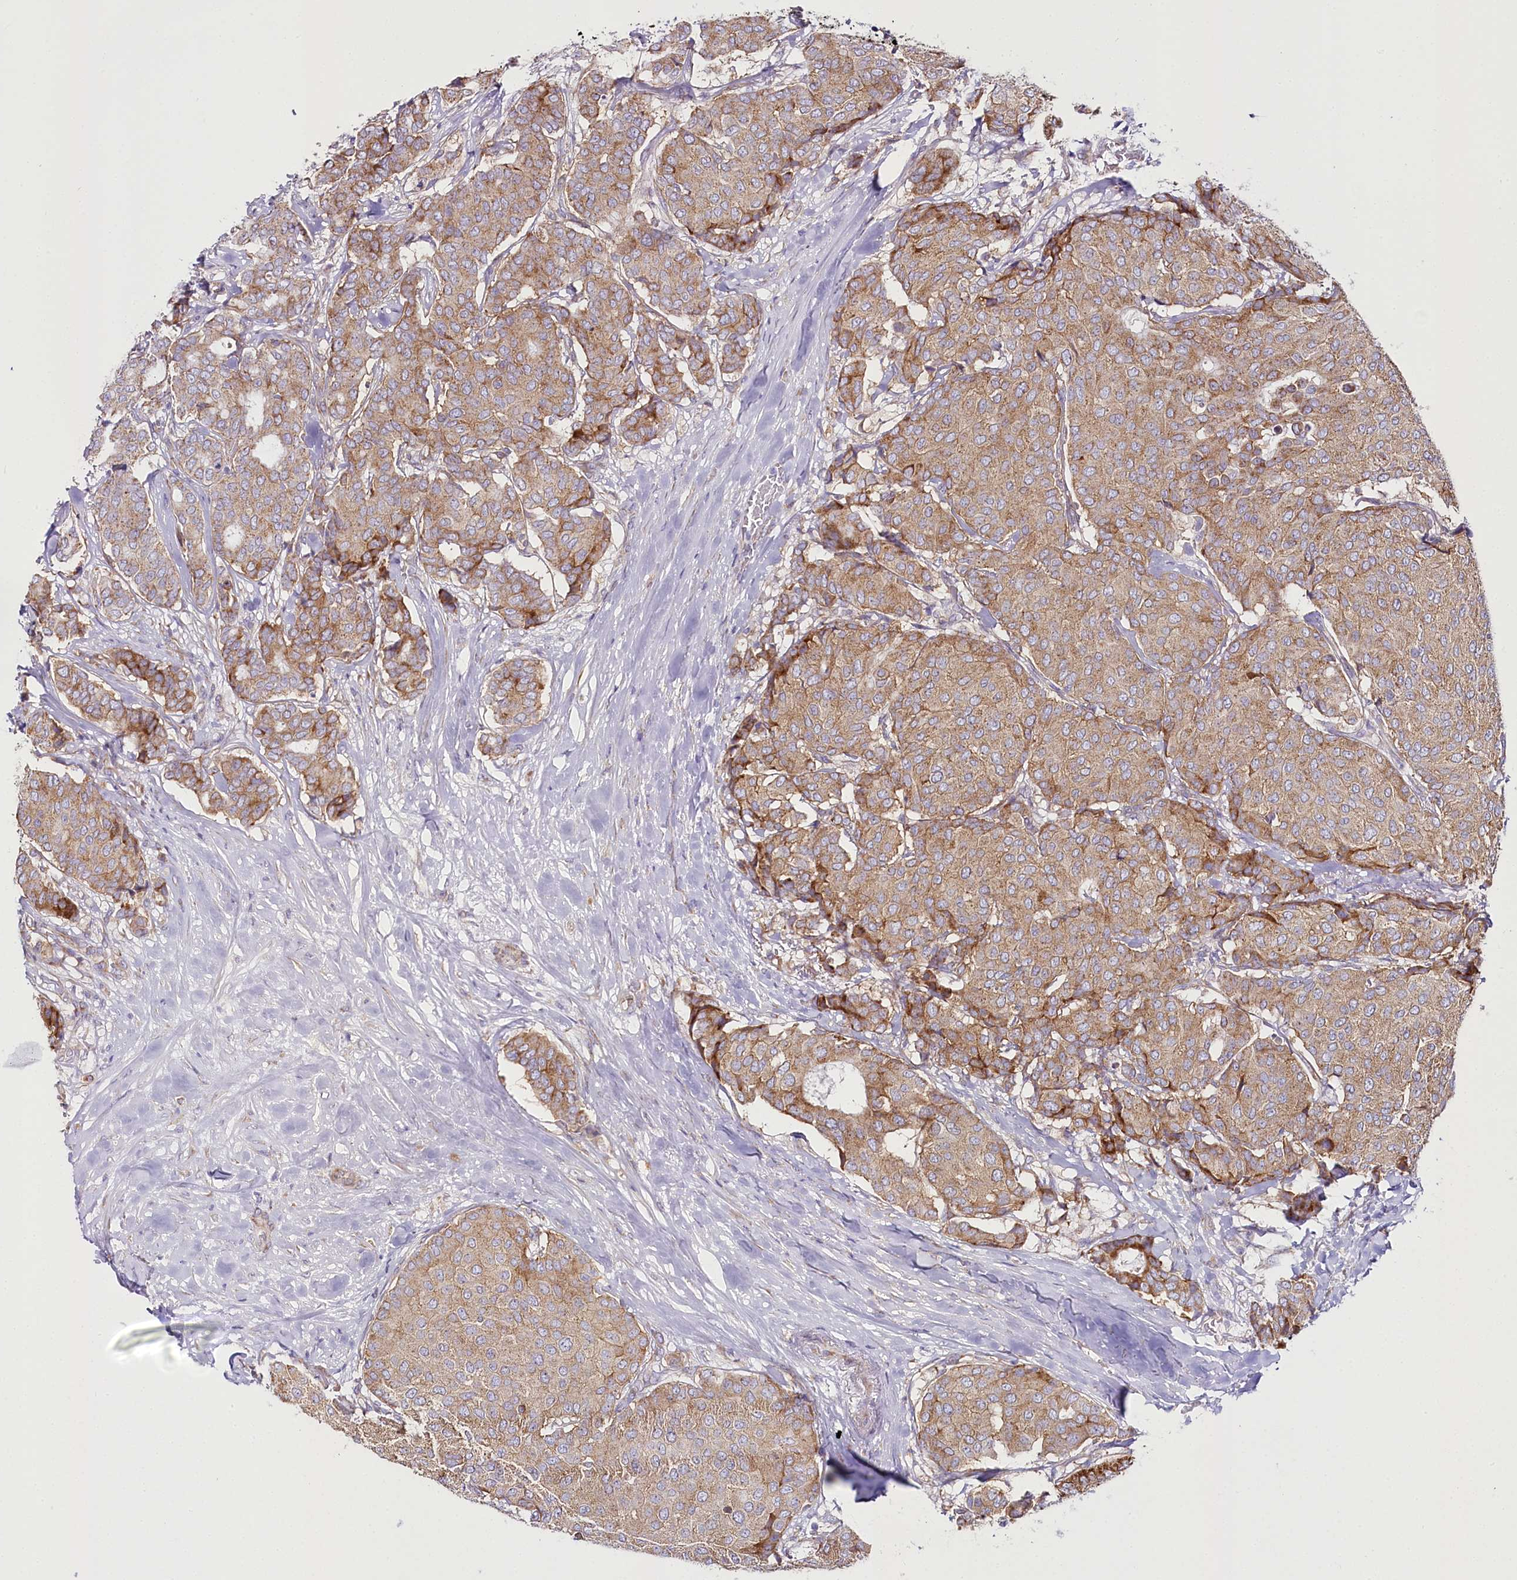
{"staining": {"intensity": "moderate", "quantity": ">75%", "location": "cytoplasmic/membranous"}, "tissue": "breast cancer", "cell_type": "Tumor cells", "image_type": "cancer", "snomed": [{"axis": "morphology", "description": "Duct carcinoma"}, {"axis": "topography", "description": "Breast"}], "caption": "Tumor cells demonstrate medium levels of moderate cytoplasmic/membranous expression in about >75% of cells in human breast cancer. (Stains: DAB (3,3'-diaminobenzidine) in brown, nuclei in blue, Microscopy: brightfield microscopy at high magnification).", "gene": "THUMPD3", "patient": {"sex": "female", "age": 75}}